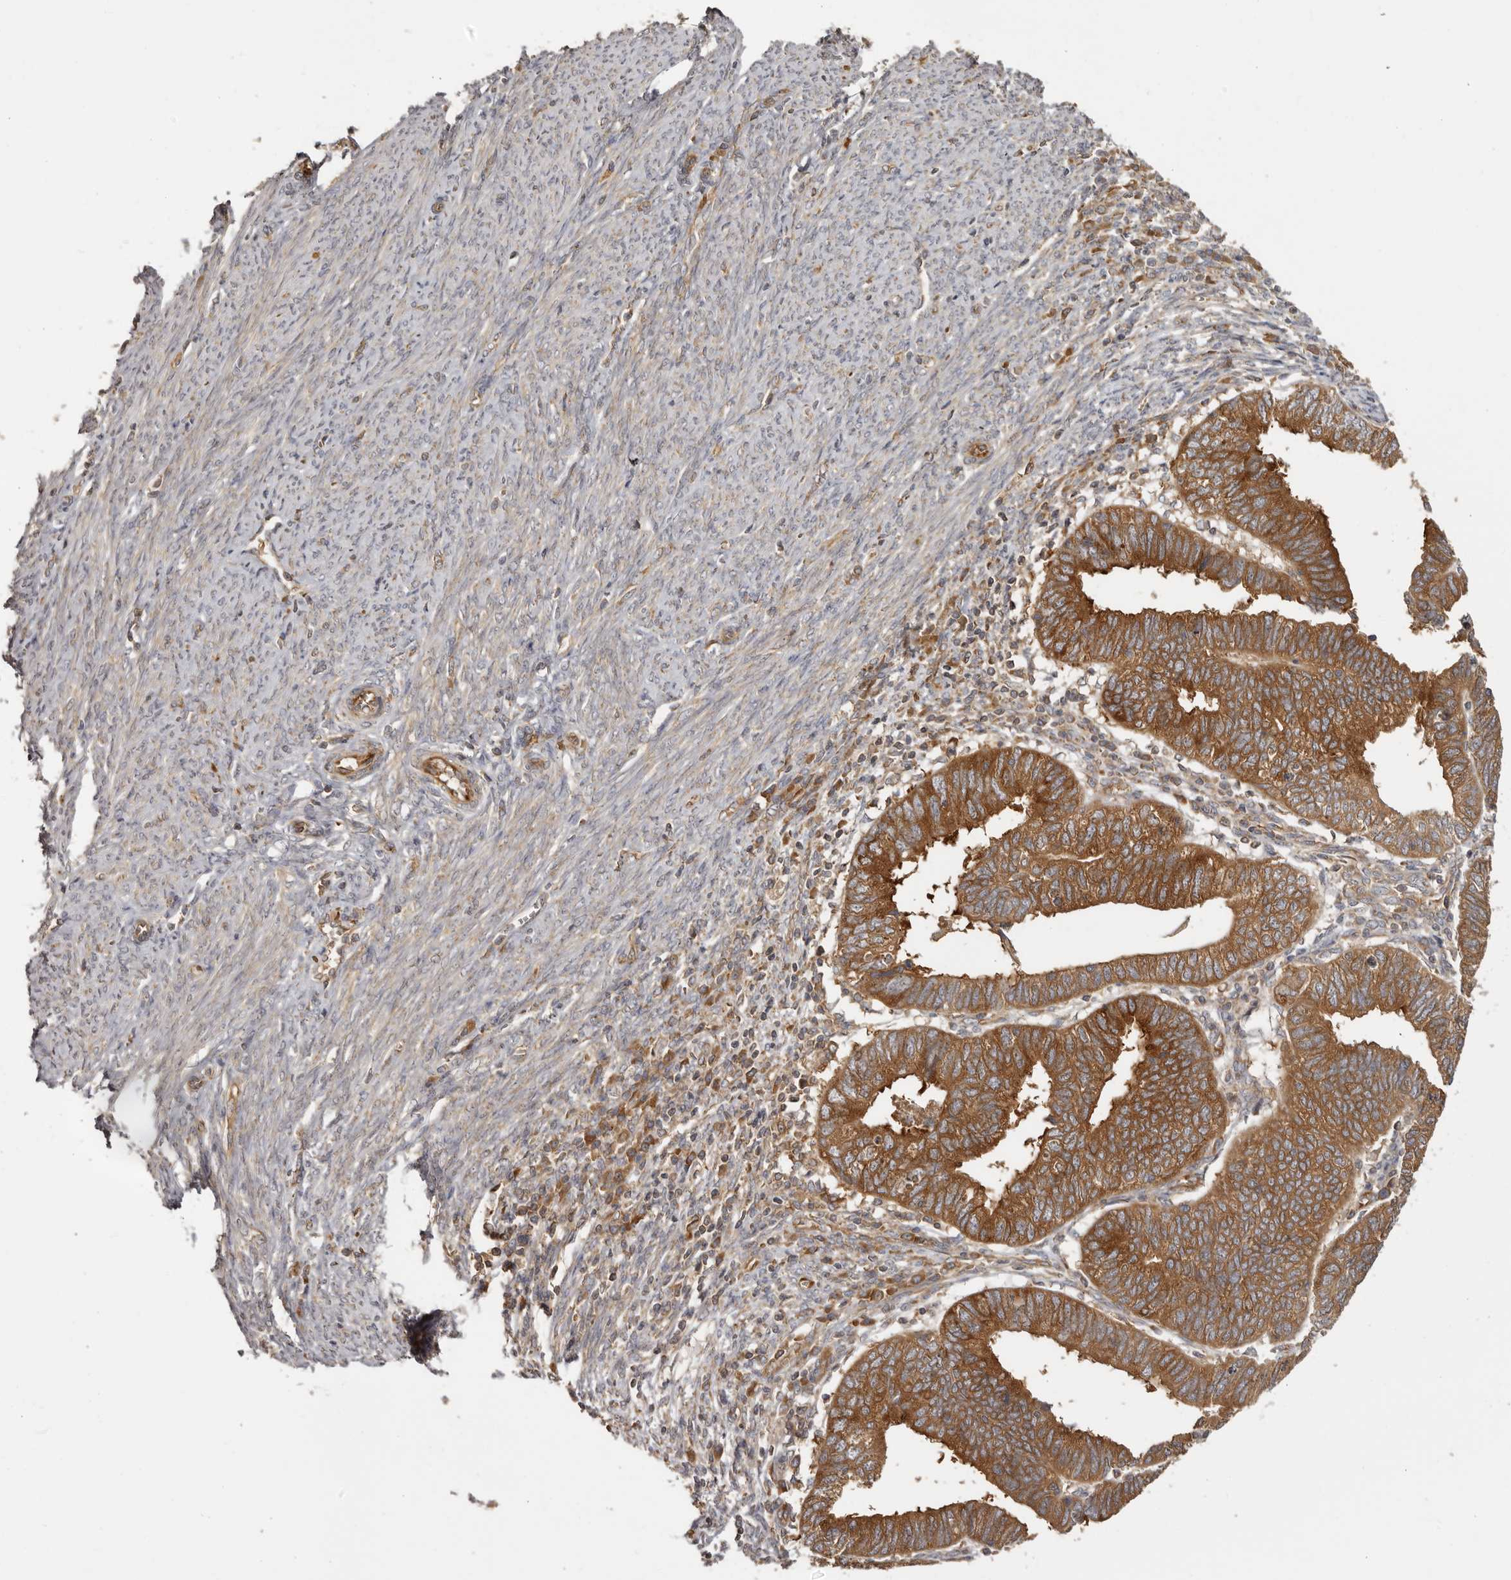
{"staining": {"intensity": "strong", "quantity": ">75%", "location": "cytoplasmic/membranous"}, "tissue": "endometrial cancer", "cell_type": "Tumor cells", "image_type": "cancer", "snomed": [{"axis": "morphology", "description": "Adenocarcinoma, NOS"}, {"axis": "topography", "description": "Uterus"}], "caption": "A brown stain shows strong cytoplasmic/membranous expression of a protein in human endometrial adenocarcinoma tumor cells. (Brightfield microscopy of DAB IHC at high magnification).", "gene": "EEF1E1", "patient": {"sex": "female", "age": 77}}